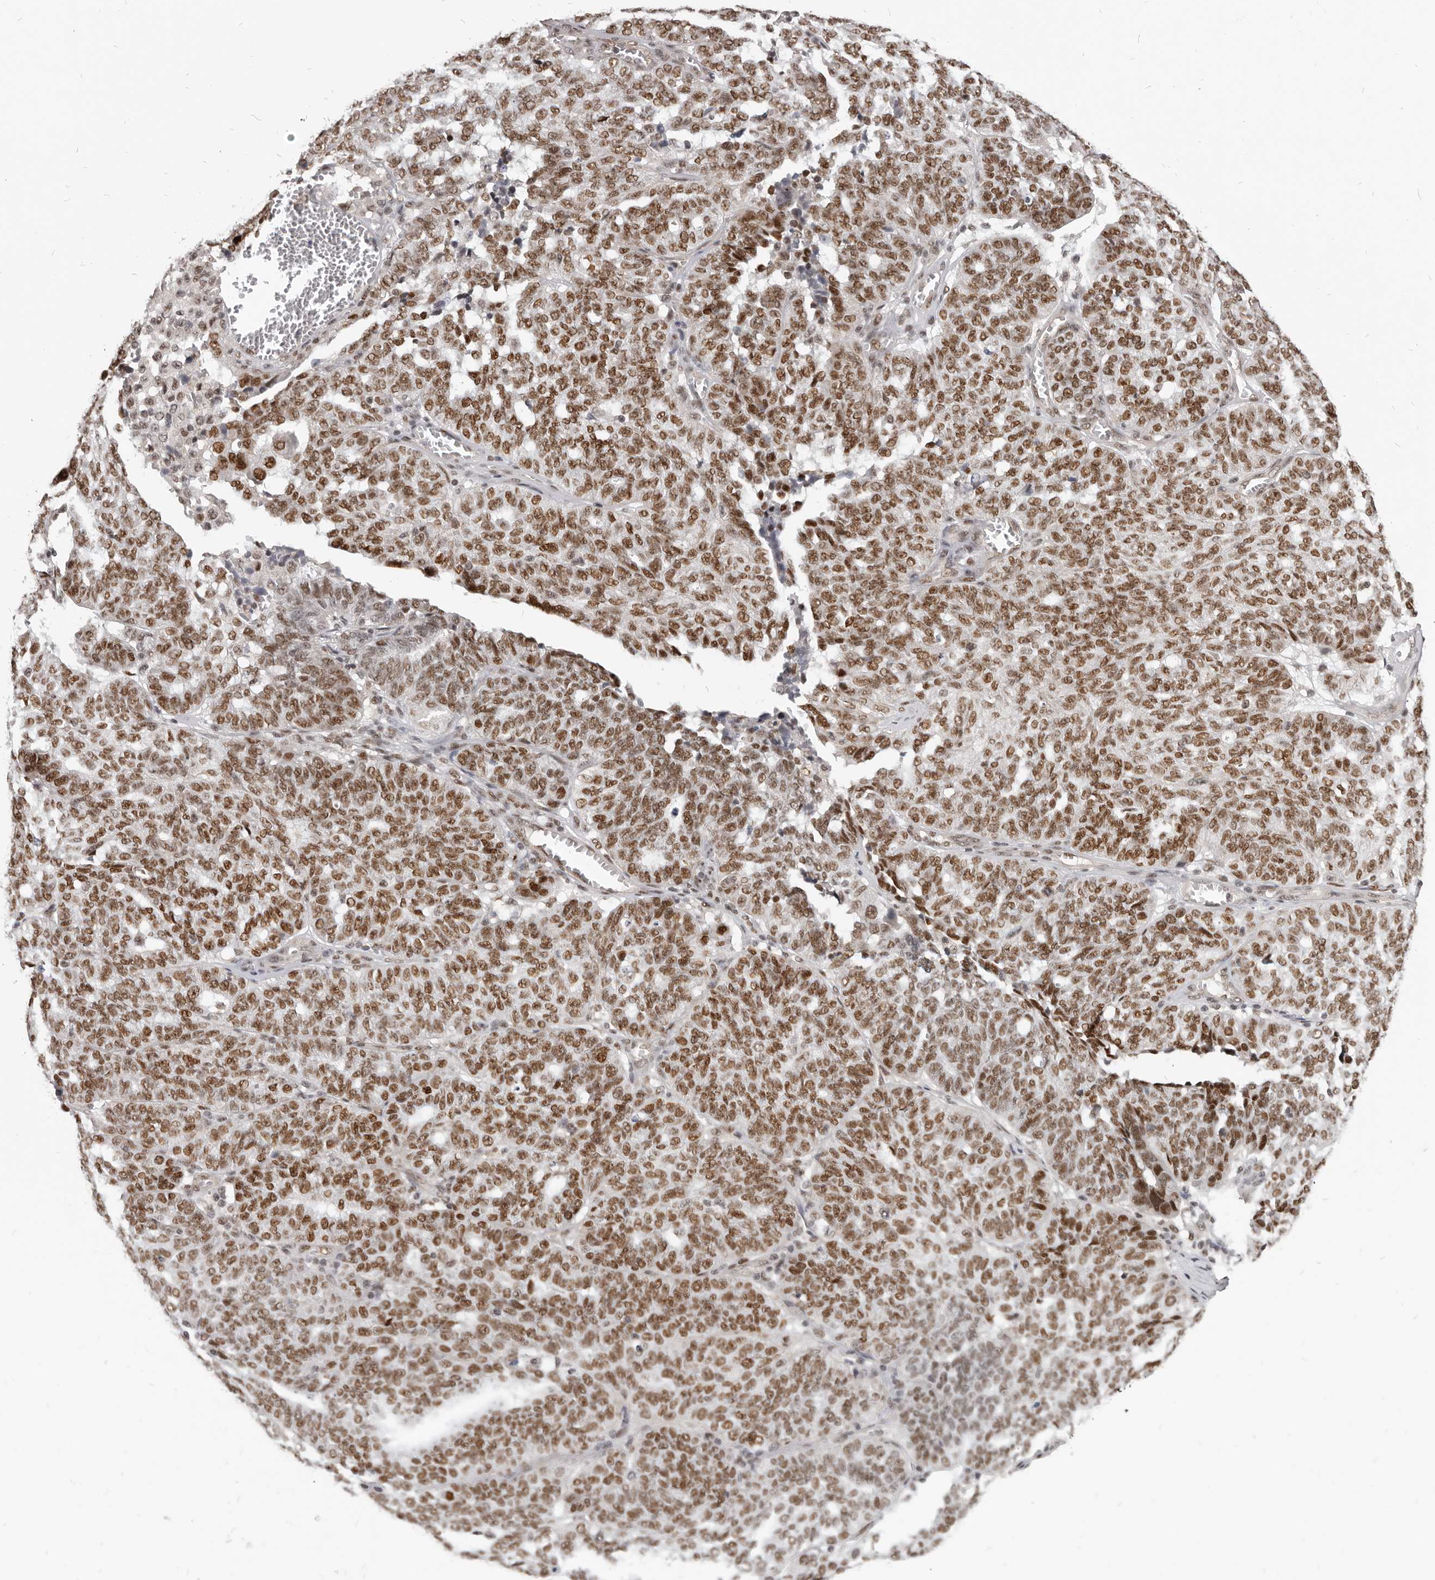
{"staining": {"intensity": "strong", "quantity": ">75%", "location": "nuclear"}, "tissue": "ovarian cancer", "cell_type": "Tumor cells", "image_type": "cancer", "snomed": [{"axis": "morphology", "description": "Cystadenocarcinoma, serous, NOS"}, {"axis": "topography", "description": "Ovary"}], "caption": "Ovarian cancer stained with DAB (3,3'-diaminobenzidine) IHC reveals high levels of strong nuclear staining in about >75% of tumor cells. (DAB (3,3'-diaminobenzidine) = brown stain, brightfield microscopy at high magnification).", "gene": "ATF5", "patient": {"sex": "female", "age": 59}}